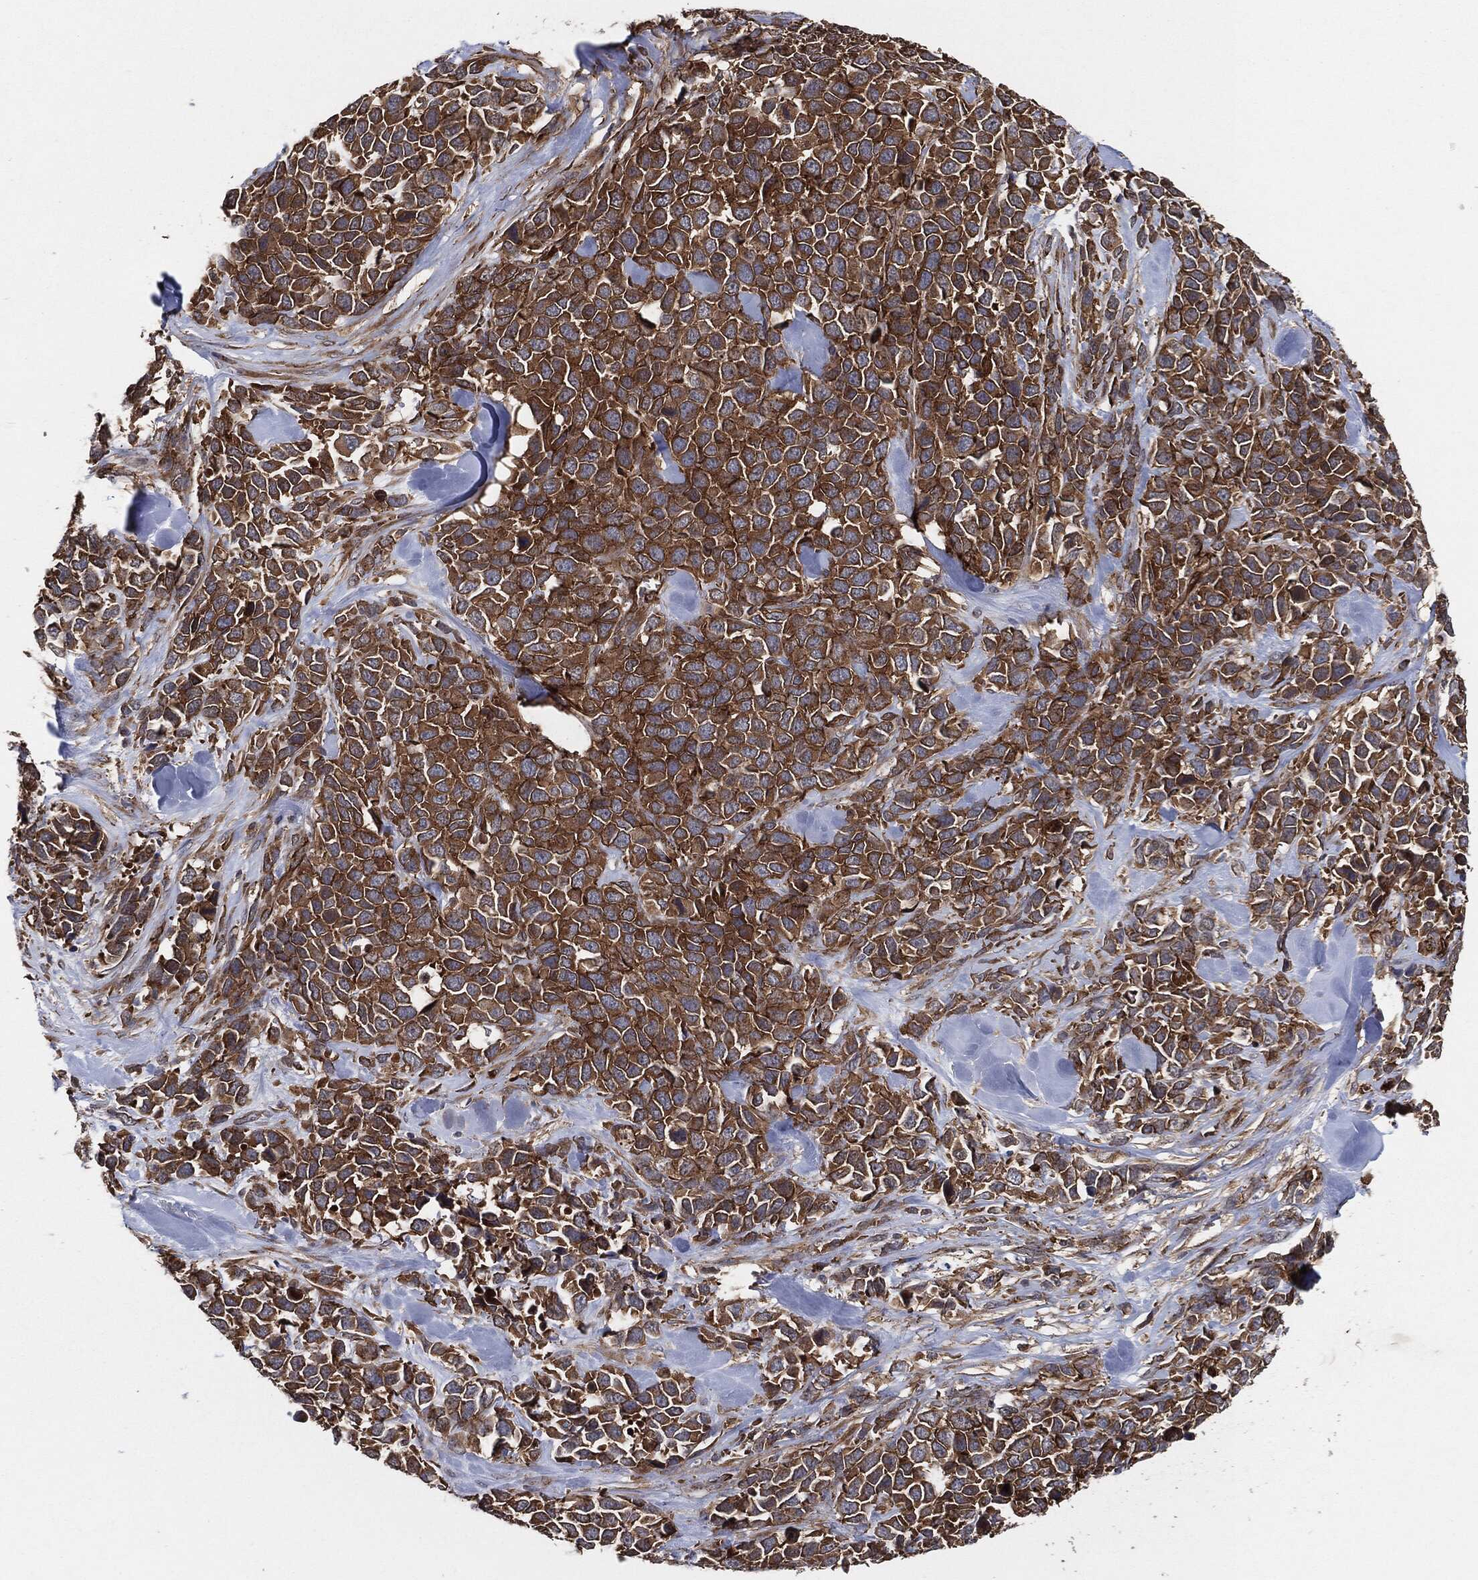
{"staining": {"intensity": "strong", "quantity": ">75%", "location": "cytoplasmic/membranous"}, "tissue": "melanoma", "cell_type": "Tumor cells", "image_type": "cancer", "snomed": [{"axis": "morphology", "description": "Malignant melanoma, Metastatic site"}, {"axis": "topography", "description": "Skin"}], "caption": "Immunohistochemistry (DAB) staining of melanoma exhibits strong cytoplasmic/membranous protein expression in about >75% of tumor cells.", "gene": "CTNNA1", "patient": {"sex": "male", "age": 84}}